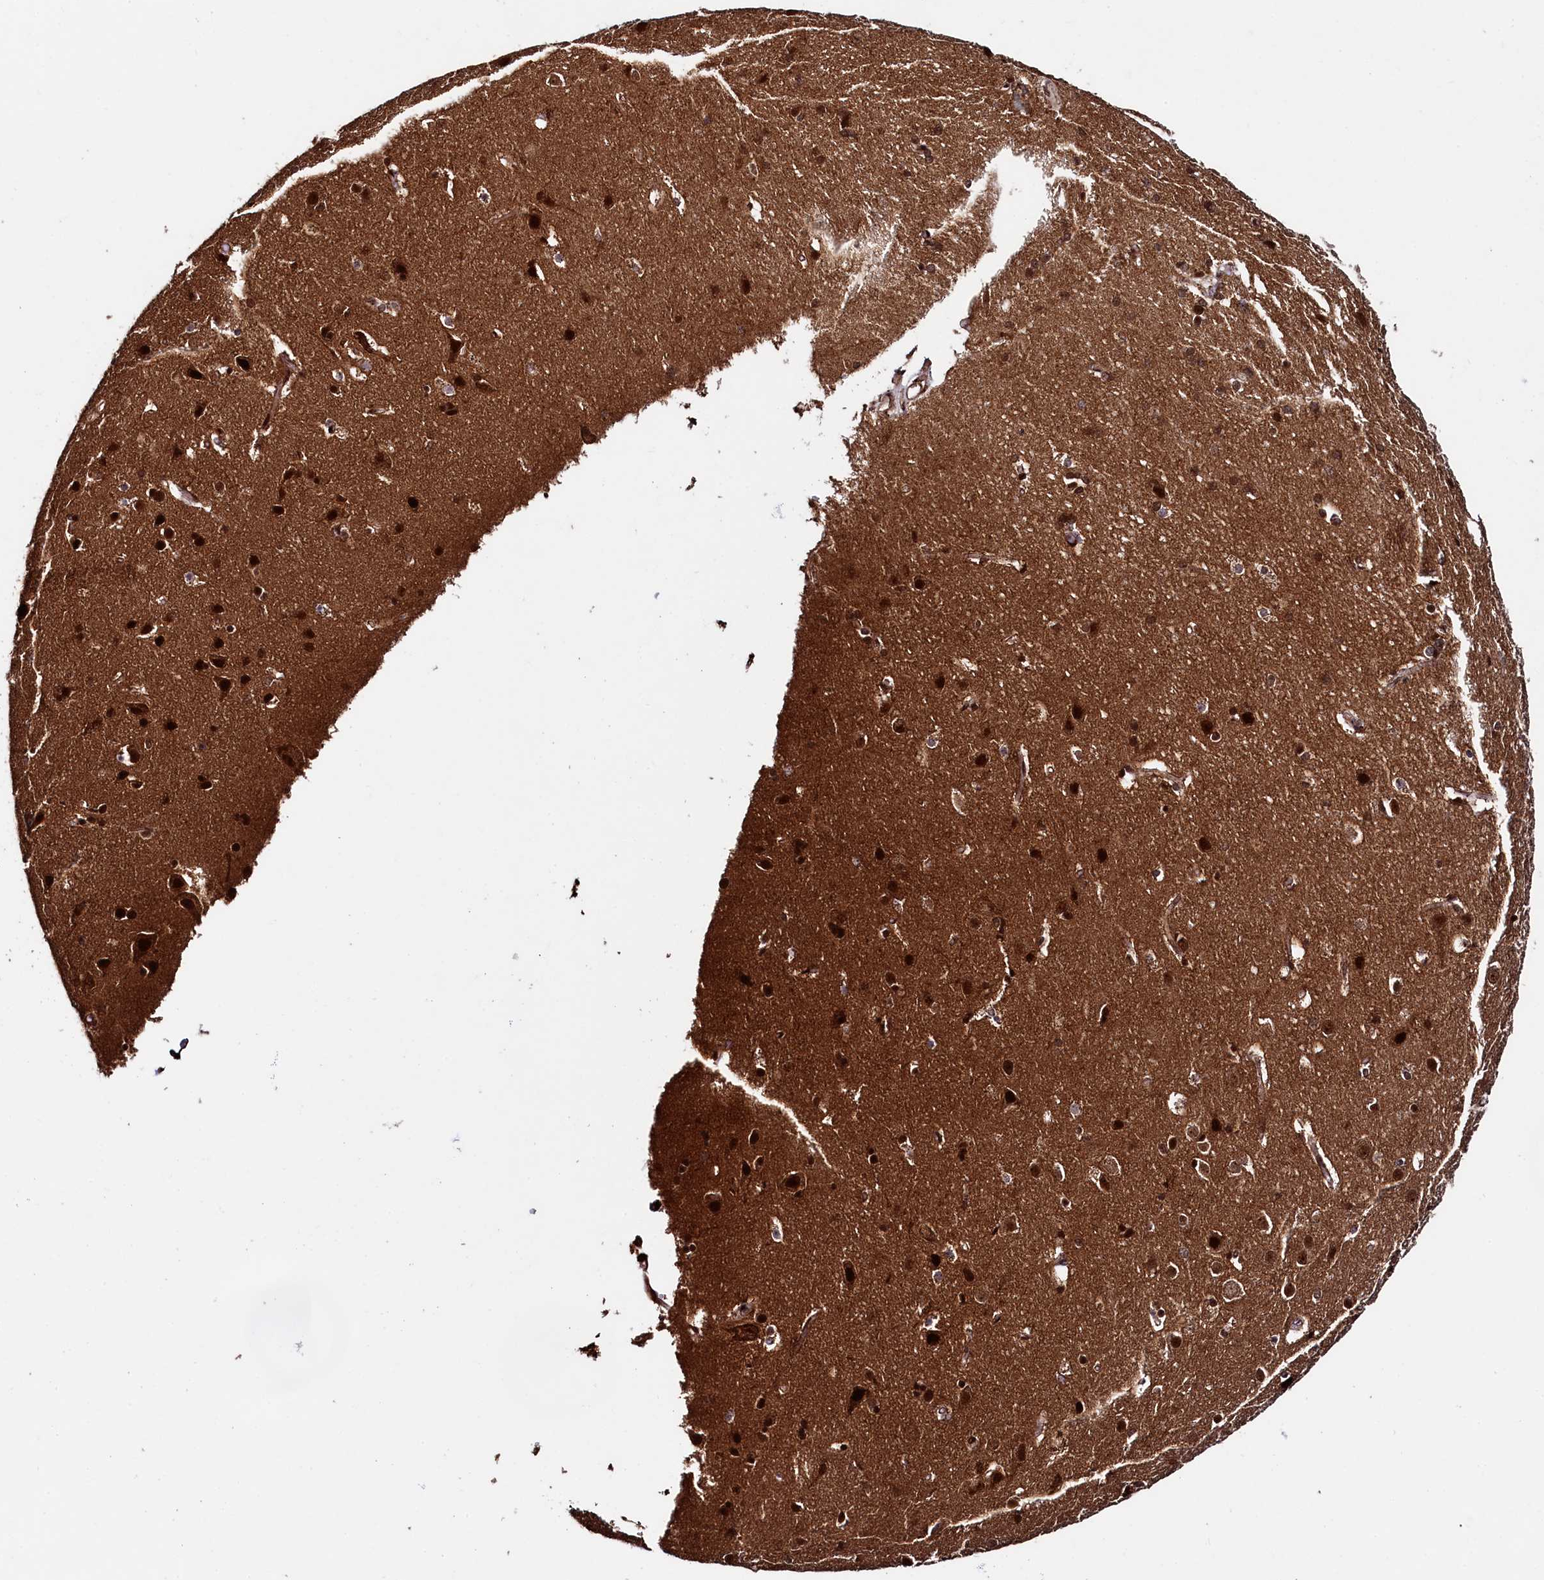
{"staining": {"intensity": "moderate", "quantity": ">75%", "location": "cytoplasmic/membranous,nuclear"}, "tissue": "cerebral cortex", "cell_type": "Endothelial cells", "image_type": "normal", "snomed": [{"axis": "morphology", "description": "Normal tissue, NOS"}, {"axis": "topography", "description": "Cerebral cortex"}], "caption": "This is a histology image of IHC staining of normal cerebral cortex, which shows moderate staining in the cytoplasmic/membranous,nuclear of endothelial cells.", "gene": "LEO1", "patient": {"sex": "male", "age": 54}}